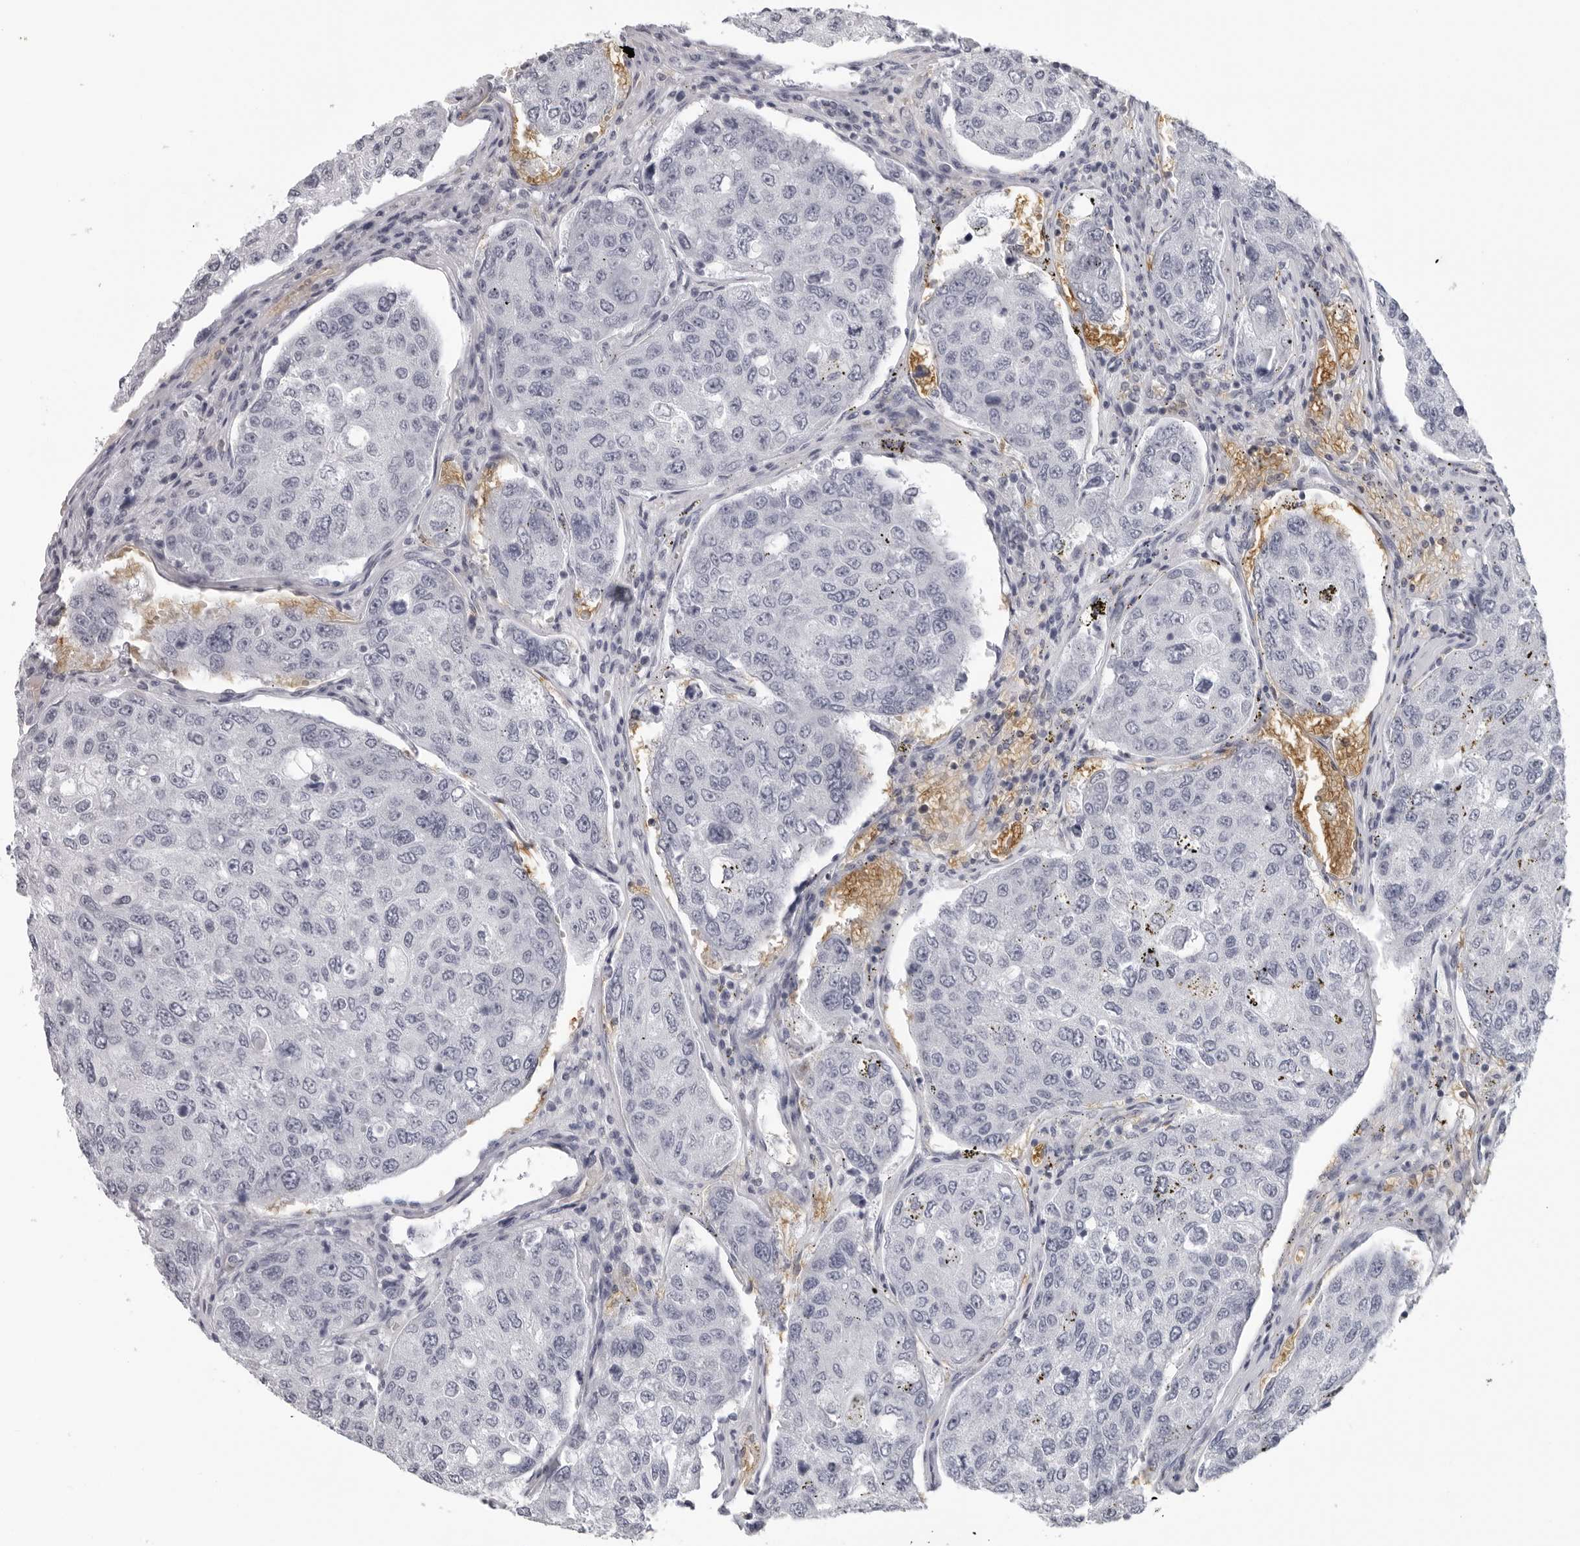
{"staining": {"intensity": "negative", "quantity": "none", "location": "none"}, "tissue": "urothelial cancer", "cell_type": "Tumor cells", "image_type": "cancer", "snomed": [{"axis": "morphology", "description": "Urothelial carcinoma, High grade"}, {"axis": "topography", "description": "Lymph node"}, {"axis": "topography", "description": "Urinary bladder"}], "caption": "Urothelial cancer was stained to show a protein in brown. There is no significant positivity in tumor cells. (DAB (3,3'-diaminobenzidine) IHC, high magnification).", "gene": "EPB41", "patient": {"sex": "male", "age": 51}}